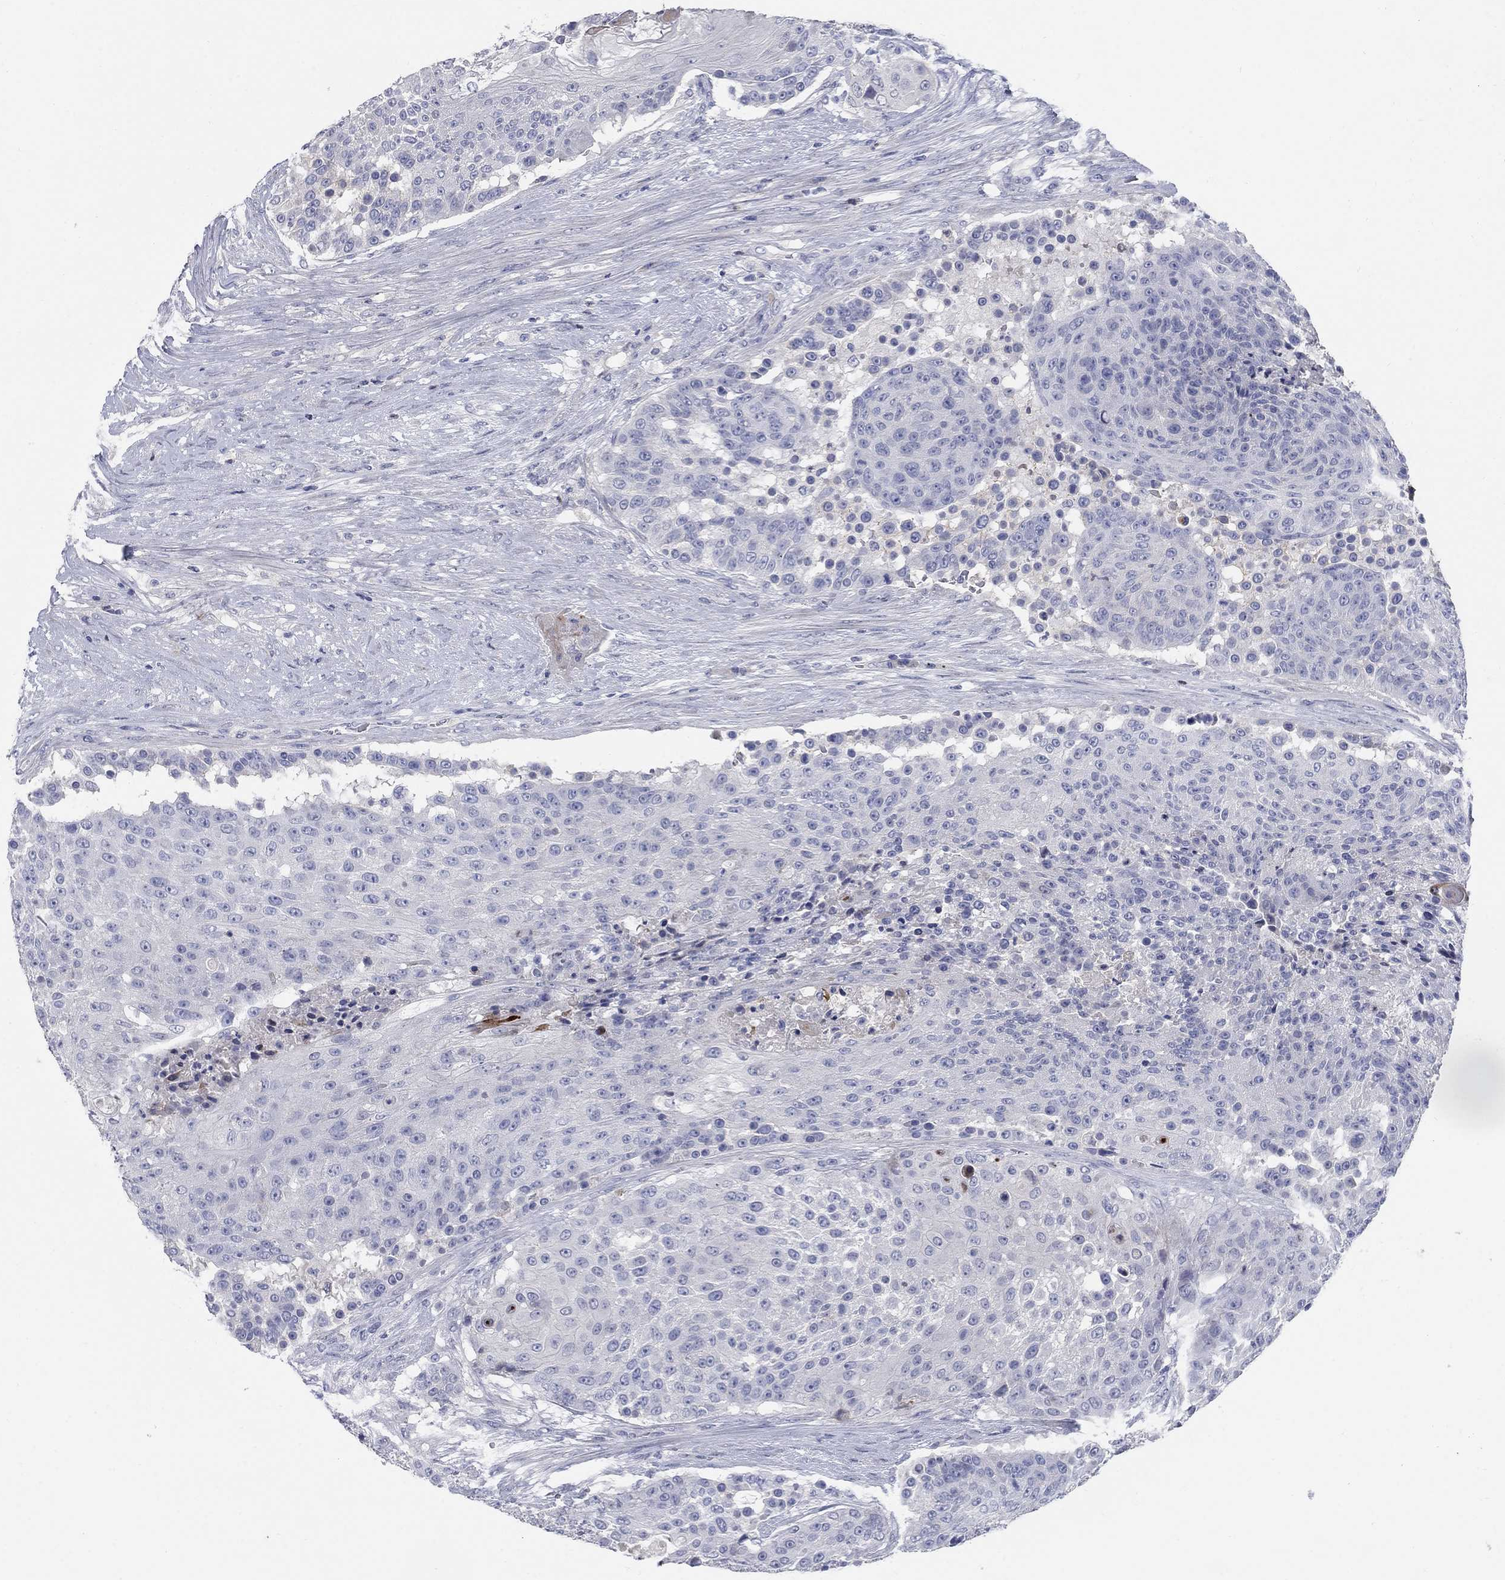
{"staining": {"intensity": "negative", "quantity": "none", "location": "none"}, "tissue": "urothelial cancer", "cell_type": "Tumor cells", "image_type": "cancer", "snomed": [{"axis": "morphology", "description": "Urothelial carcinoma, High grade"}, {"axis": "topography", "description": "Urinary bladder"}], "caption": "Urothelial carcinoma (high-grade) stained for a protein using immunohistochemistry (IHC) demonstrates no staining tumor cells.", "gene": "TMEM249", "patient": {"sex": "female", "age": 63}}